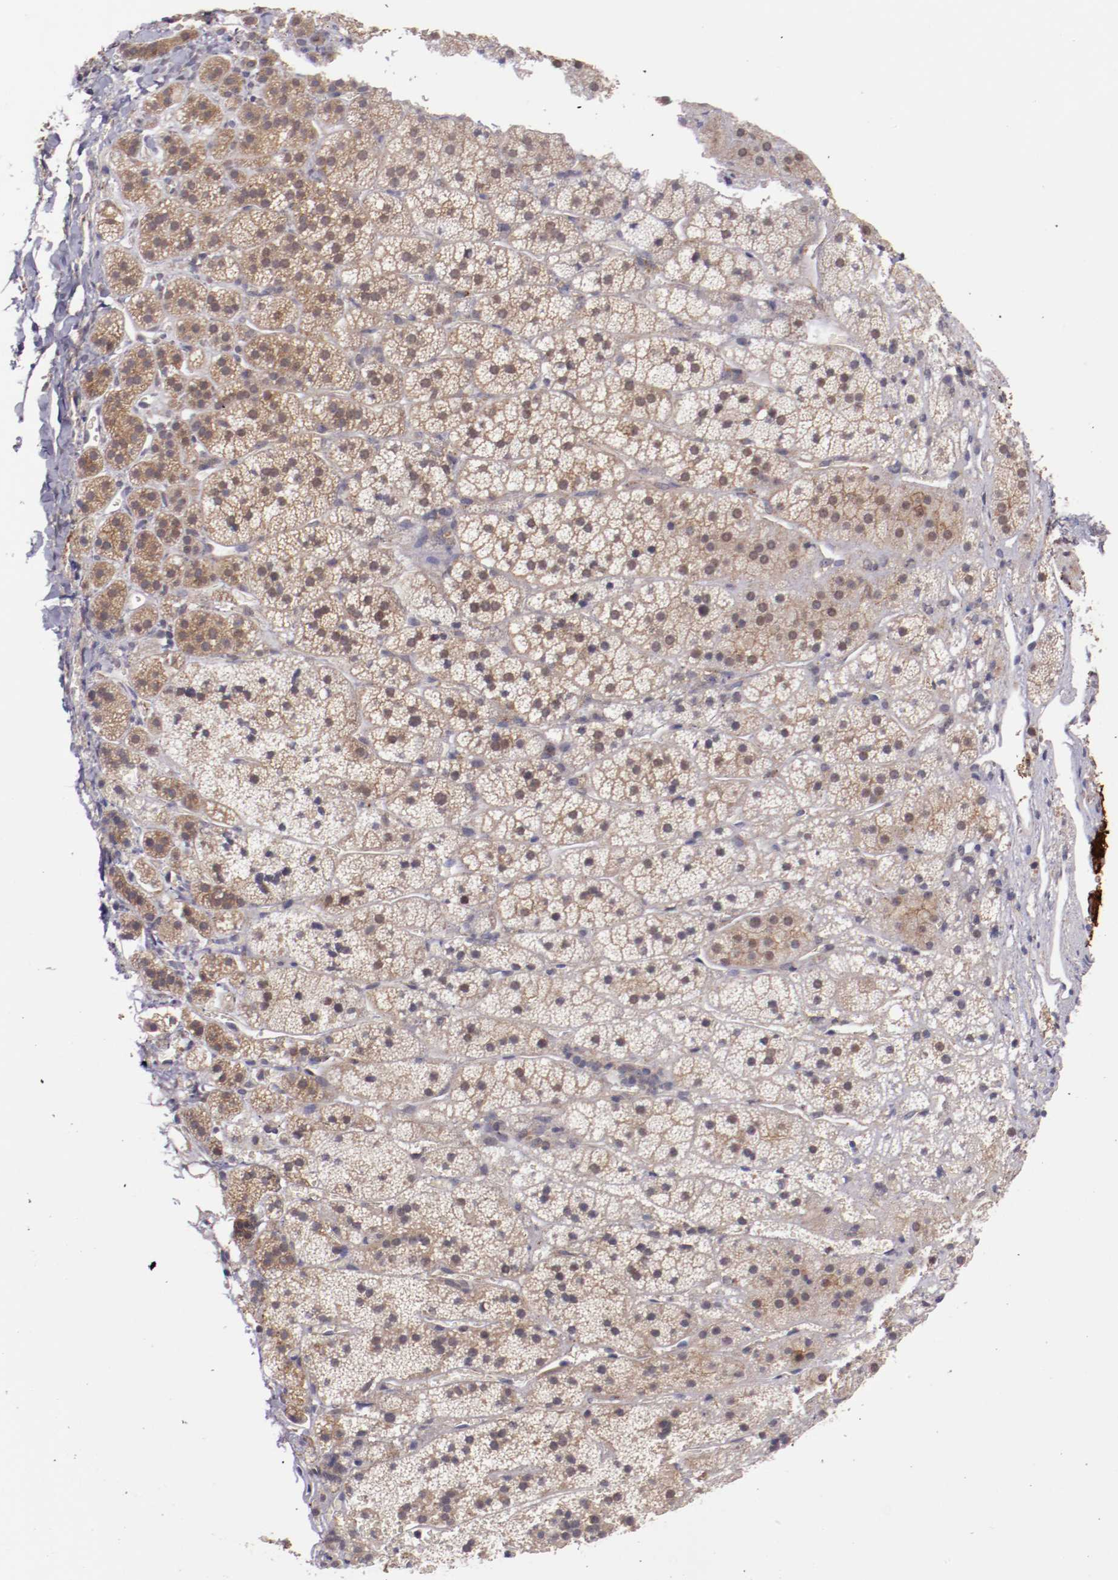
{"staining": {"intensity": "weak", "quantity": "<25%", "location": "cytoplasmic/membranous,nuclear"}, "tissue": "adrenal gland", "cell_type": "Glandular cells", "image_type": "normal", "snomed": [{"axis": "morphology", "description": "Normal tissue, NOS"}, {"axis": "topography", "description": "Adrenal gland"}], "caption": "Immunohistochemistry image of unremarkable adrenal gland: adrenal gland stained with DAB shows no significant protein staining in glandular cells.", "gene": "FTSJ1", "patient": {"sex": "female", "age": 44}}